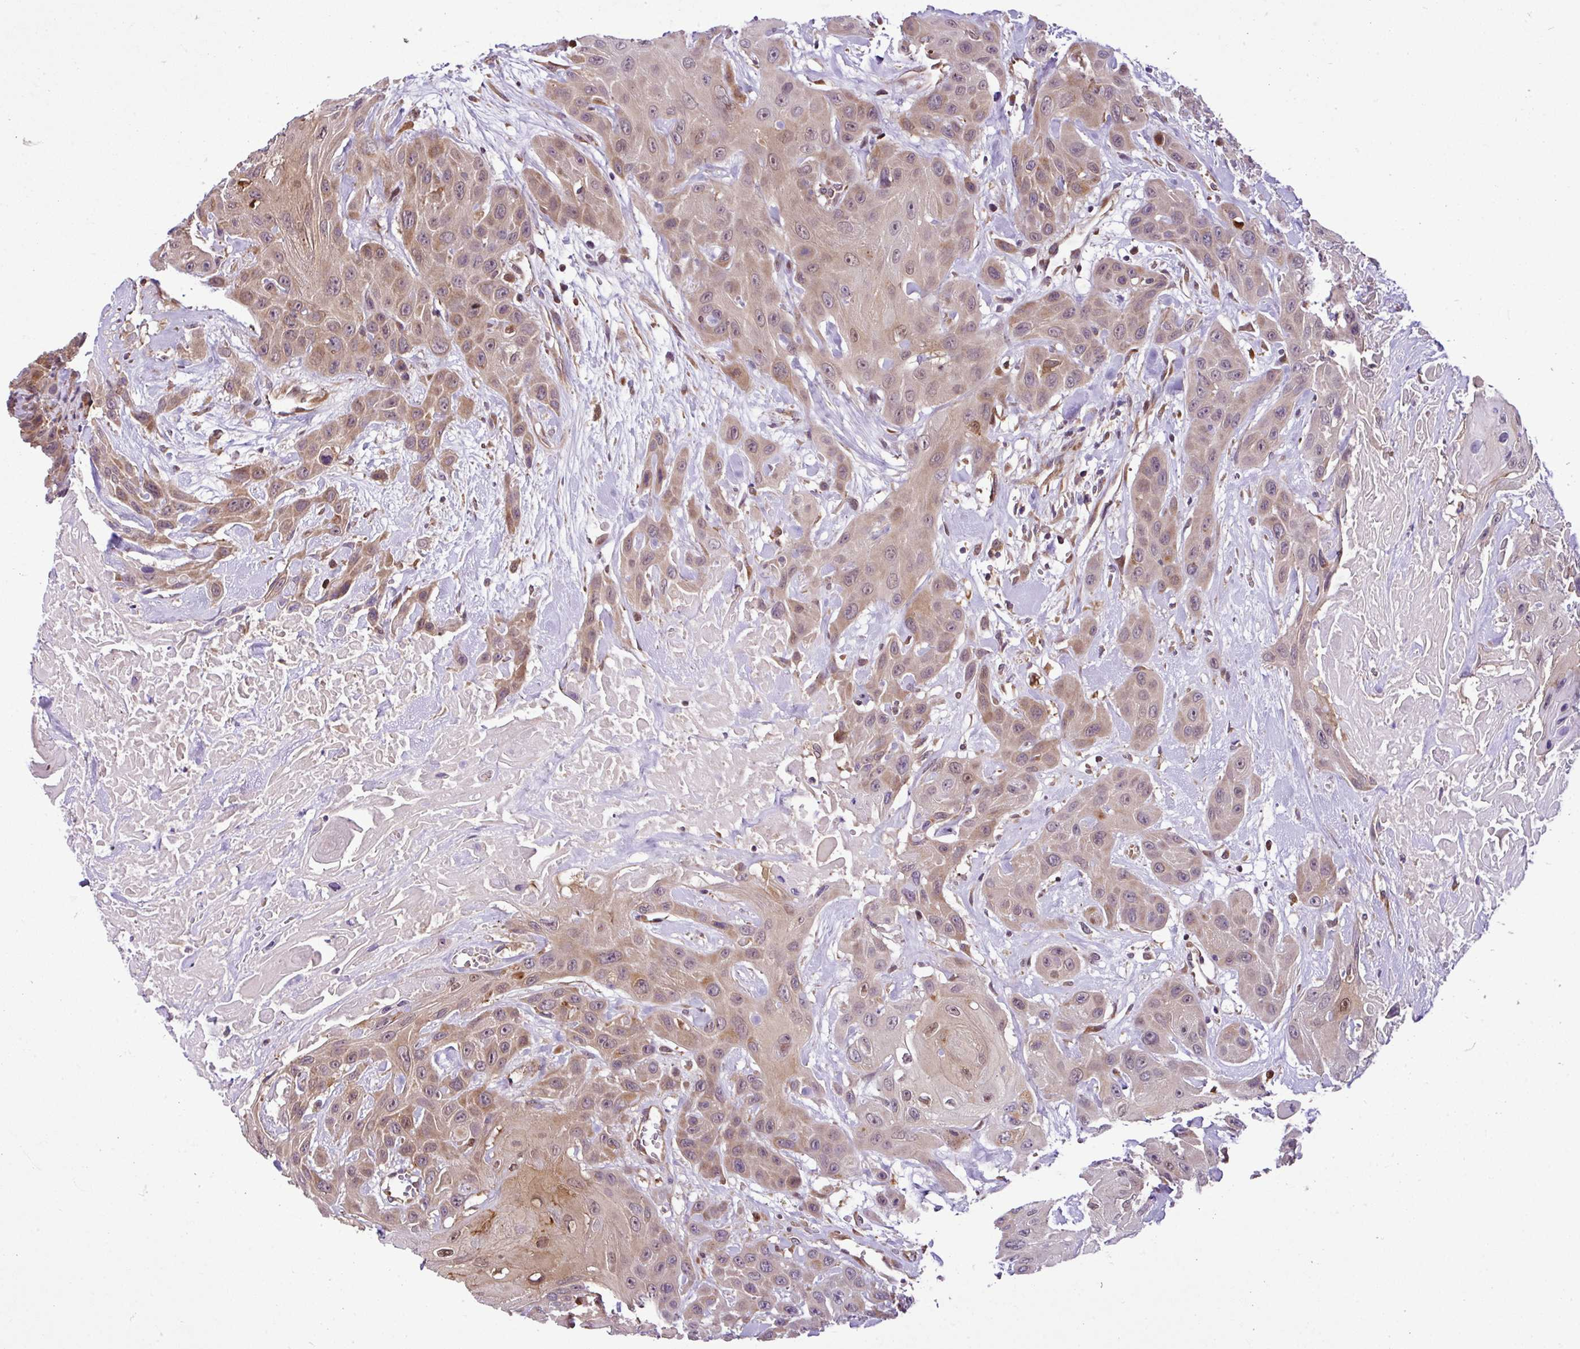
{"staining": {"intensity": "moderate", "quantity": ">75%", "location": "cytoplasmic/membranous,nuclear"}, "tissue": "head and neck cancer", "cell_type": "Tumor cells", "image_type": "cancer", "snomed": [{"axis": "morphology", "description": "Squamous cell carcinoma, NOS"}, {"axis": "topography", "description": "Head-Neck"}], "caption": "This image demonstrates immunohistochemistry (IHC) staining of human head and neck squamous cell carcinoma, with medium moderate cytoplasmic/membranous and nuclear staining in about >75% of tumor cells.", "gene": "DLGAP4", "patient": {"sex": "male", "age": 81}}